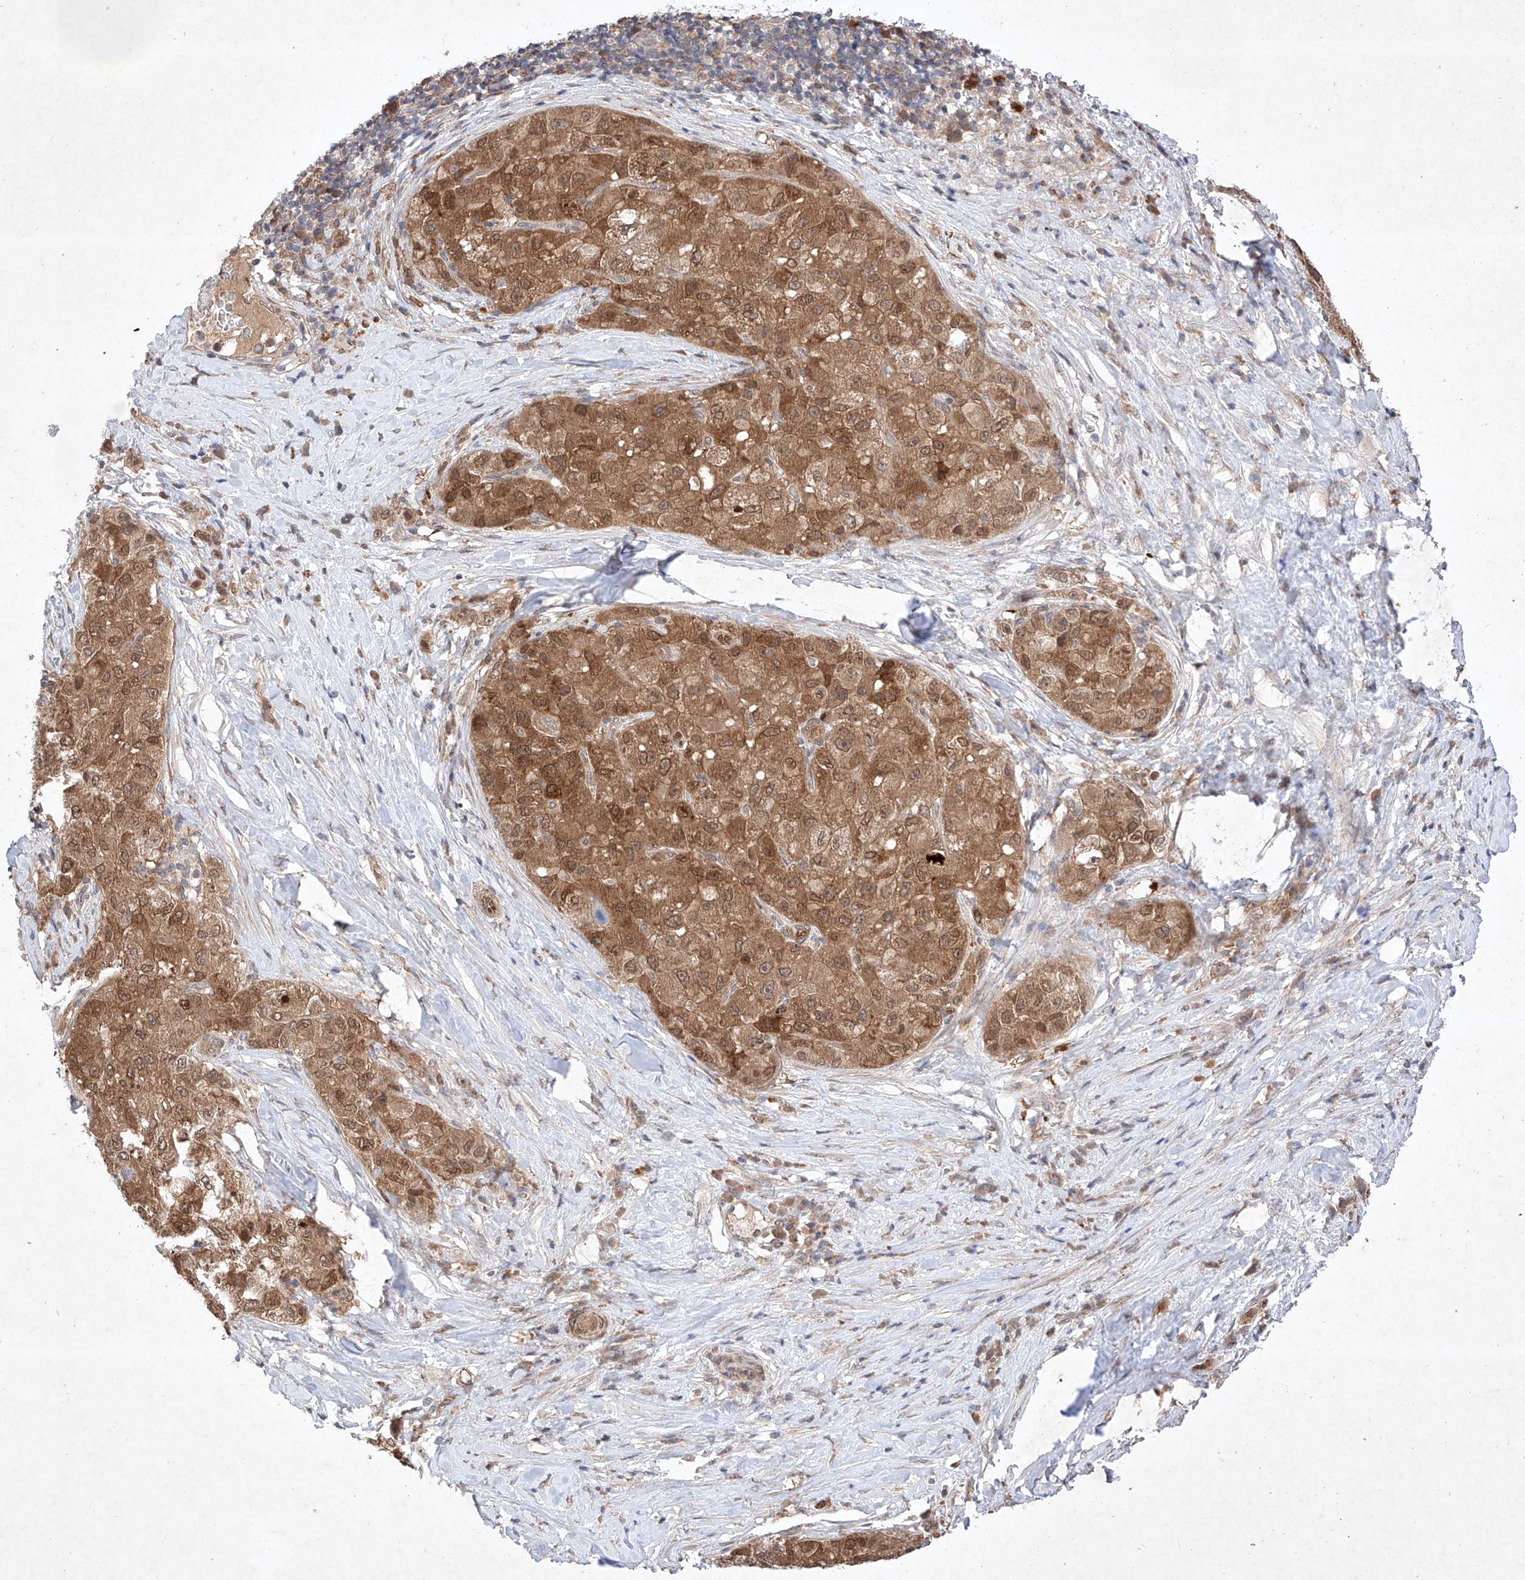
{"staining": {"intensity": "moderate", "quantity": ">75%", "location": "cytoplasmic/membranous,nuclear"}, "tissue": "liver cancer", "cell_type": "Tumor cells", "image_type": "cancer", "snomed": [{"axis": "morphology", "description": "Carcinoma, Hepatocellular, NOS"}, {"axis": "topography", "description": "Liver"}], "caption": "Human liver cancer (hepatocellular carcinoma) stained with a protein marker reveals moderate staining in tumor cells.", "gene": "ZNF124", "patient": {"sex": "male", "age": 80}}